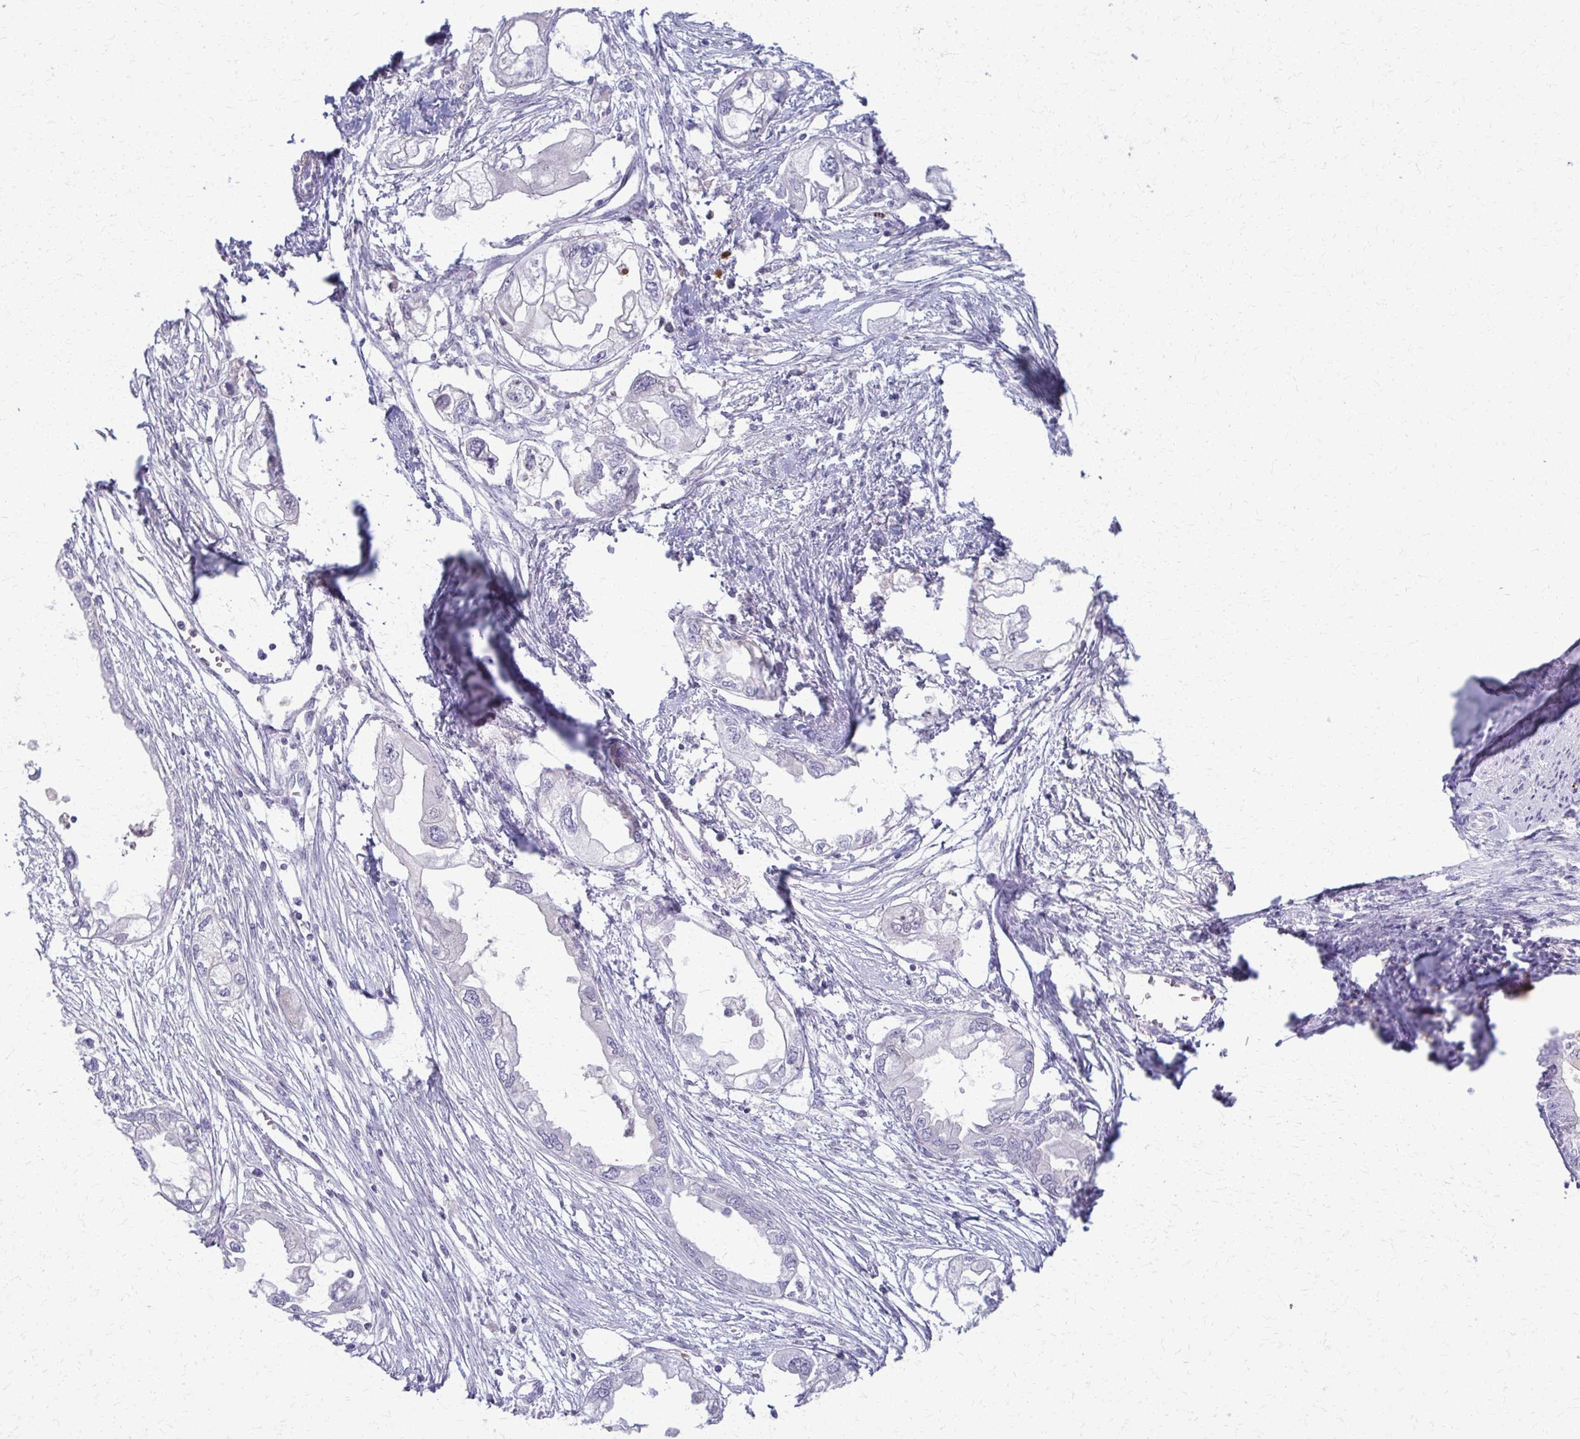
{"staining": {"intensity": "negative", "quantity": "none", "location": "none"}, "tissue": "endometrial cancer", "cell_type": "Tumor cells", "image_type": "cancer", "snomed": [{"axis": "morphology", "description": "Adenocarcinoma, NOS"}, {"axis": "morphology", "description": "Adenocarcinoma, metastatic, NOS"}, {"axis": "topography", "description": "Adipose tissue"}, {"axis": "topography", "description": "Endometrium"}], "caption": "Endometrial cancer stained for a protein using immunohistochemistry reveals no staining tumor cells.", "gene": "OR4M1", "patient": {"sex": "female", "age": 67}}